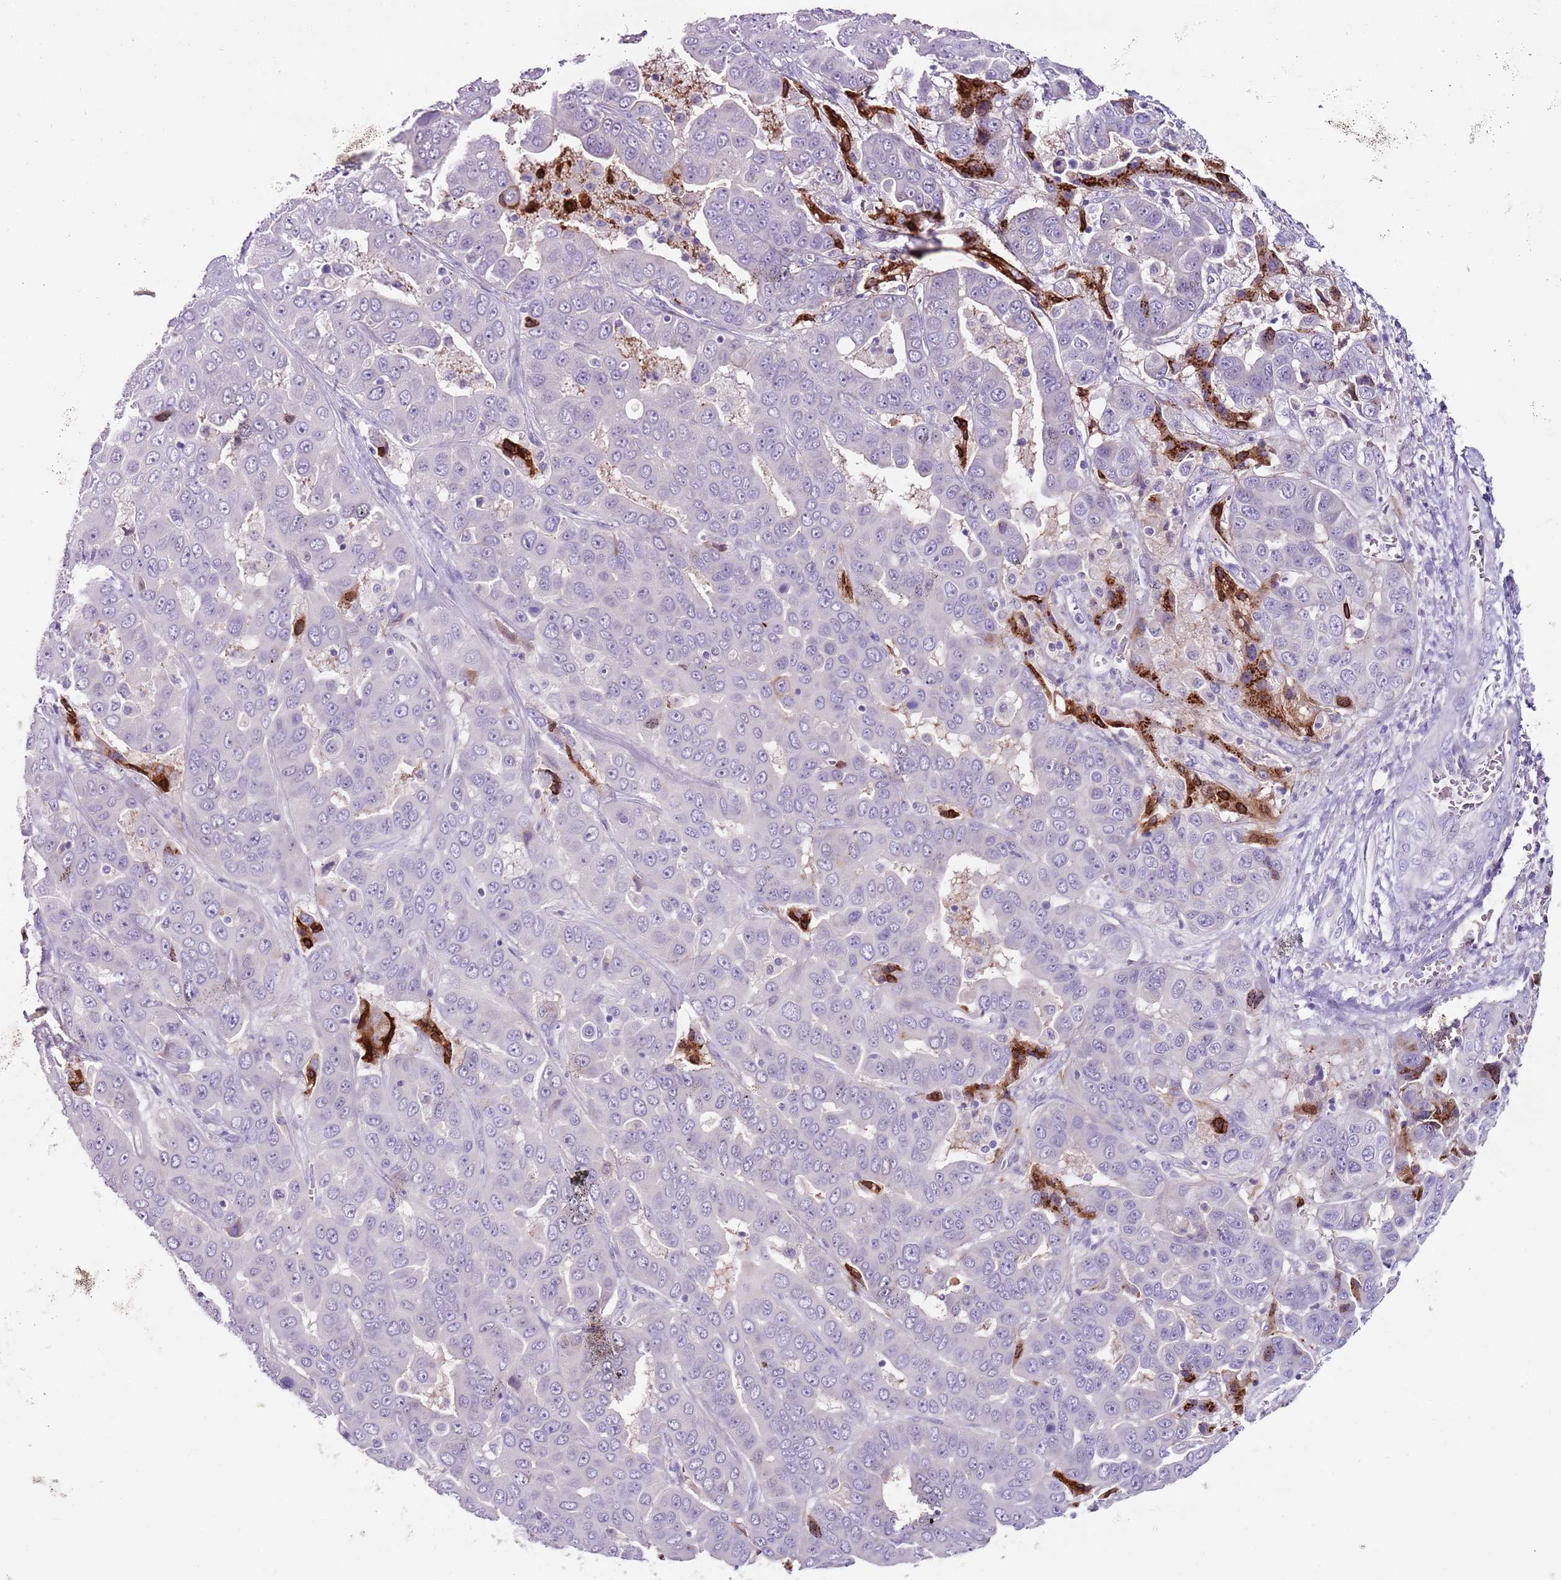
{"staining": {"intensity": "negative", "quantity": "none", "location": "none"}, "tissue": "liver cancer", "cell_type": "Tumor cells", "image_type": "cancer", "snomed": [{"axis": "morphology", "description": "Cholangiocarcinoma"}, {"axis": "topography", "description": "Liver"}], "caption": "Immunohistochemistry (IHC) image of neoplastic tissue: cholangiocarcinoma (liver) stained with DAB (3,3'-diaminobenzidine) shows no significant protein staining in tumor cells. Nuclei are stained in blue.", "gene": "C2CD3", "patient": {"sex": "female", "age": 52}}